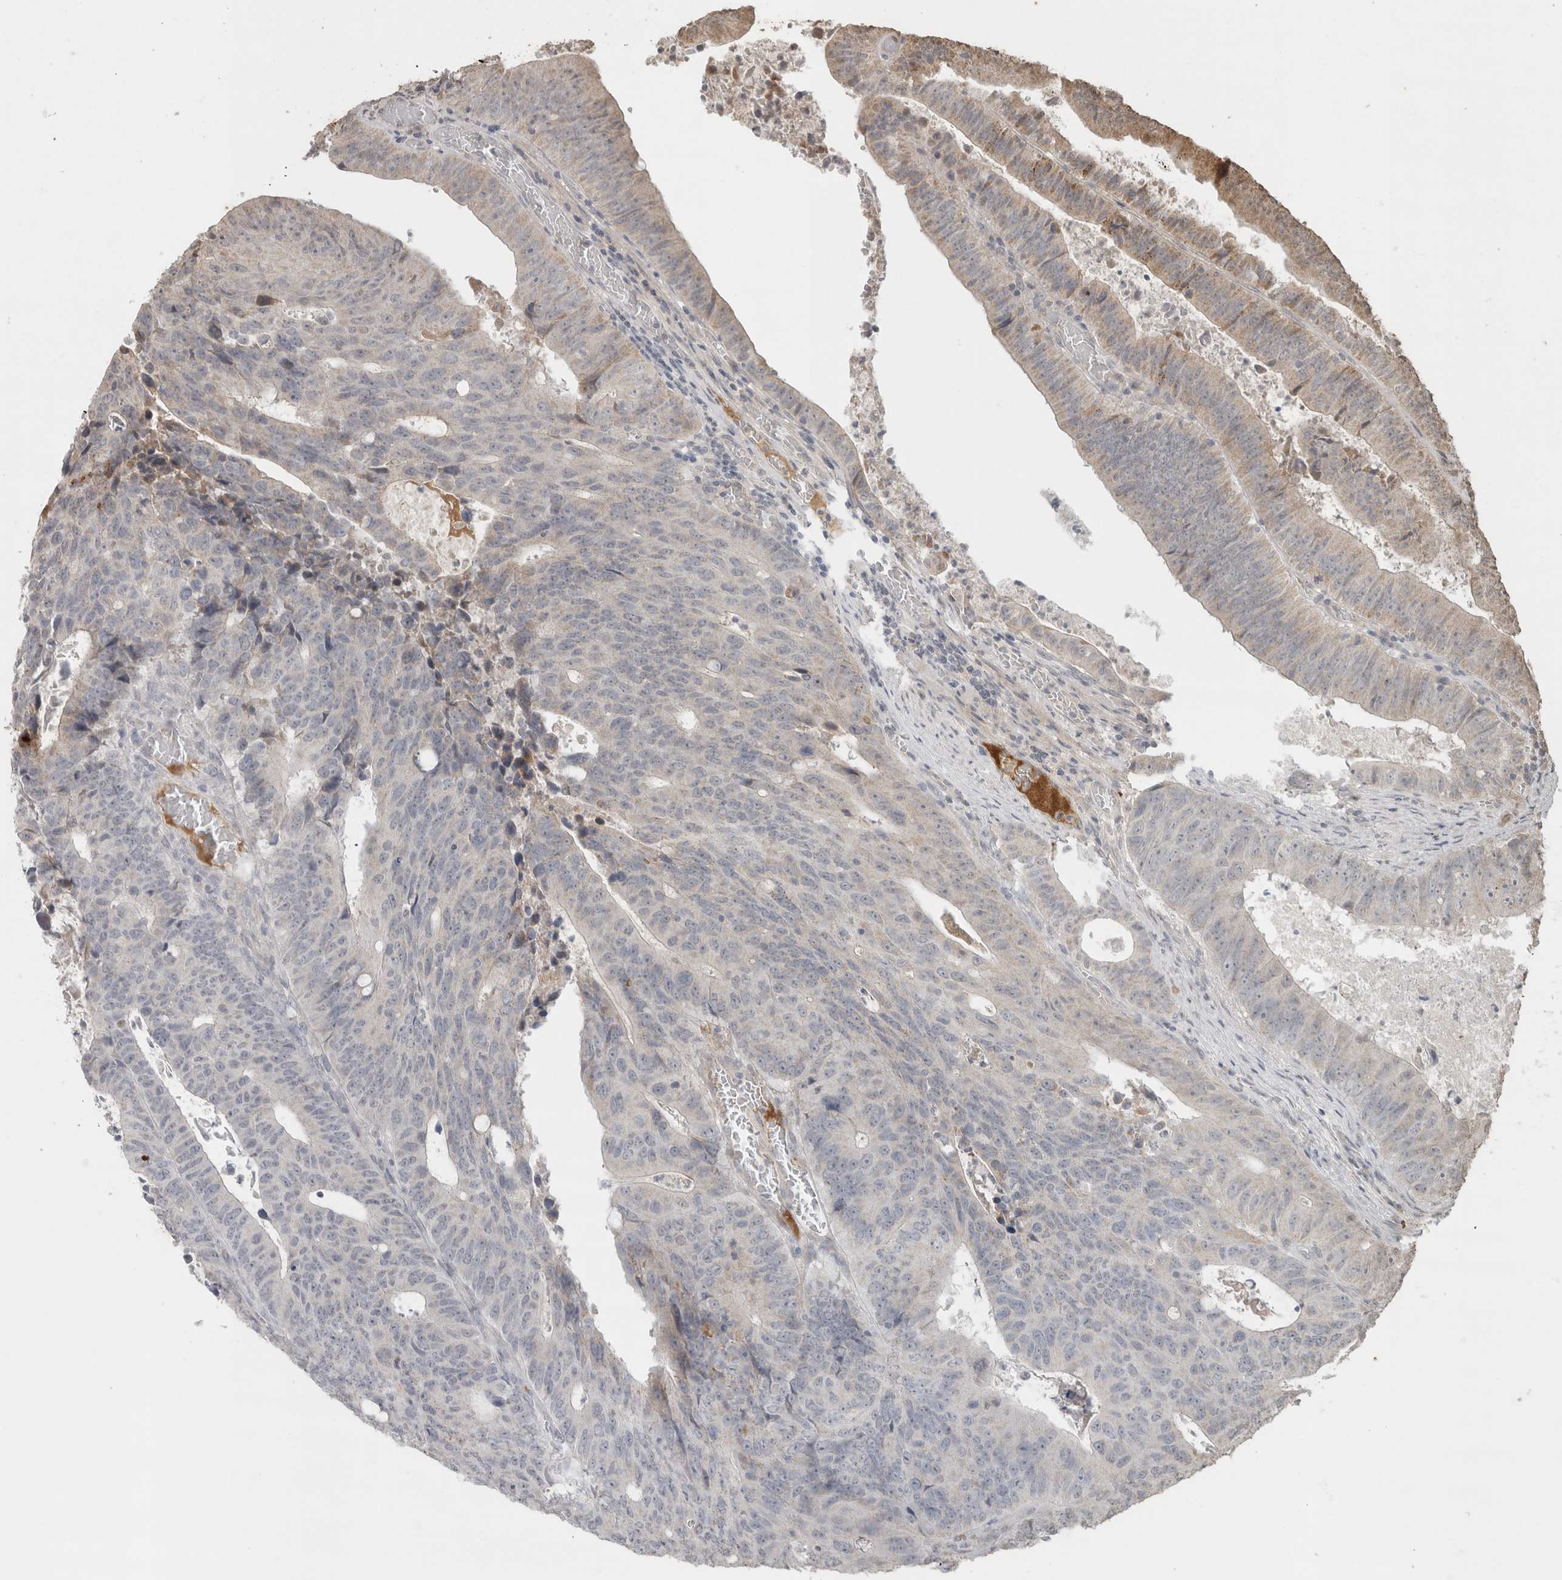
{"staining": {"intensity": "weak", "quantity": "25%-75%", "location": "cytoplasmic/membranous"}, "tissue": "colorectal cancer", "cell_type": "Tumor cells", "image_type": "cancer", "snomed": [{"axis": "morphology", "description": "Adenocarcinoma, NOS"}, {"axis": "topography", "description": "Colon"}], "caption": "Immunohistochemistry photomicrograph of colorectal adenocarcinoma stained for a protein (brown), which shows low levels of weak cytoplasmic/membranous positivity in approximately 25%-75% of tumor cells.", "gene": "FAM3A", "patient": {"sex": "male", "age": 87}}